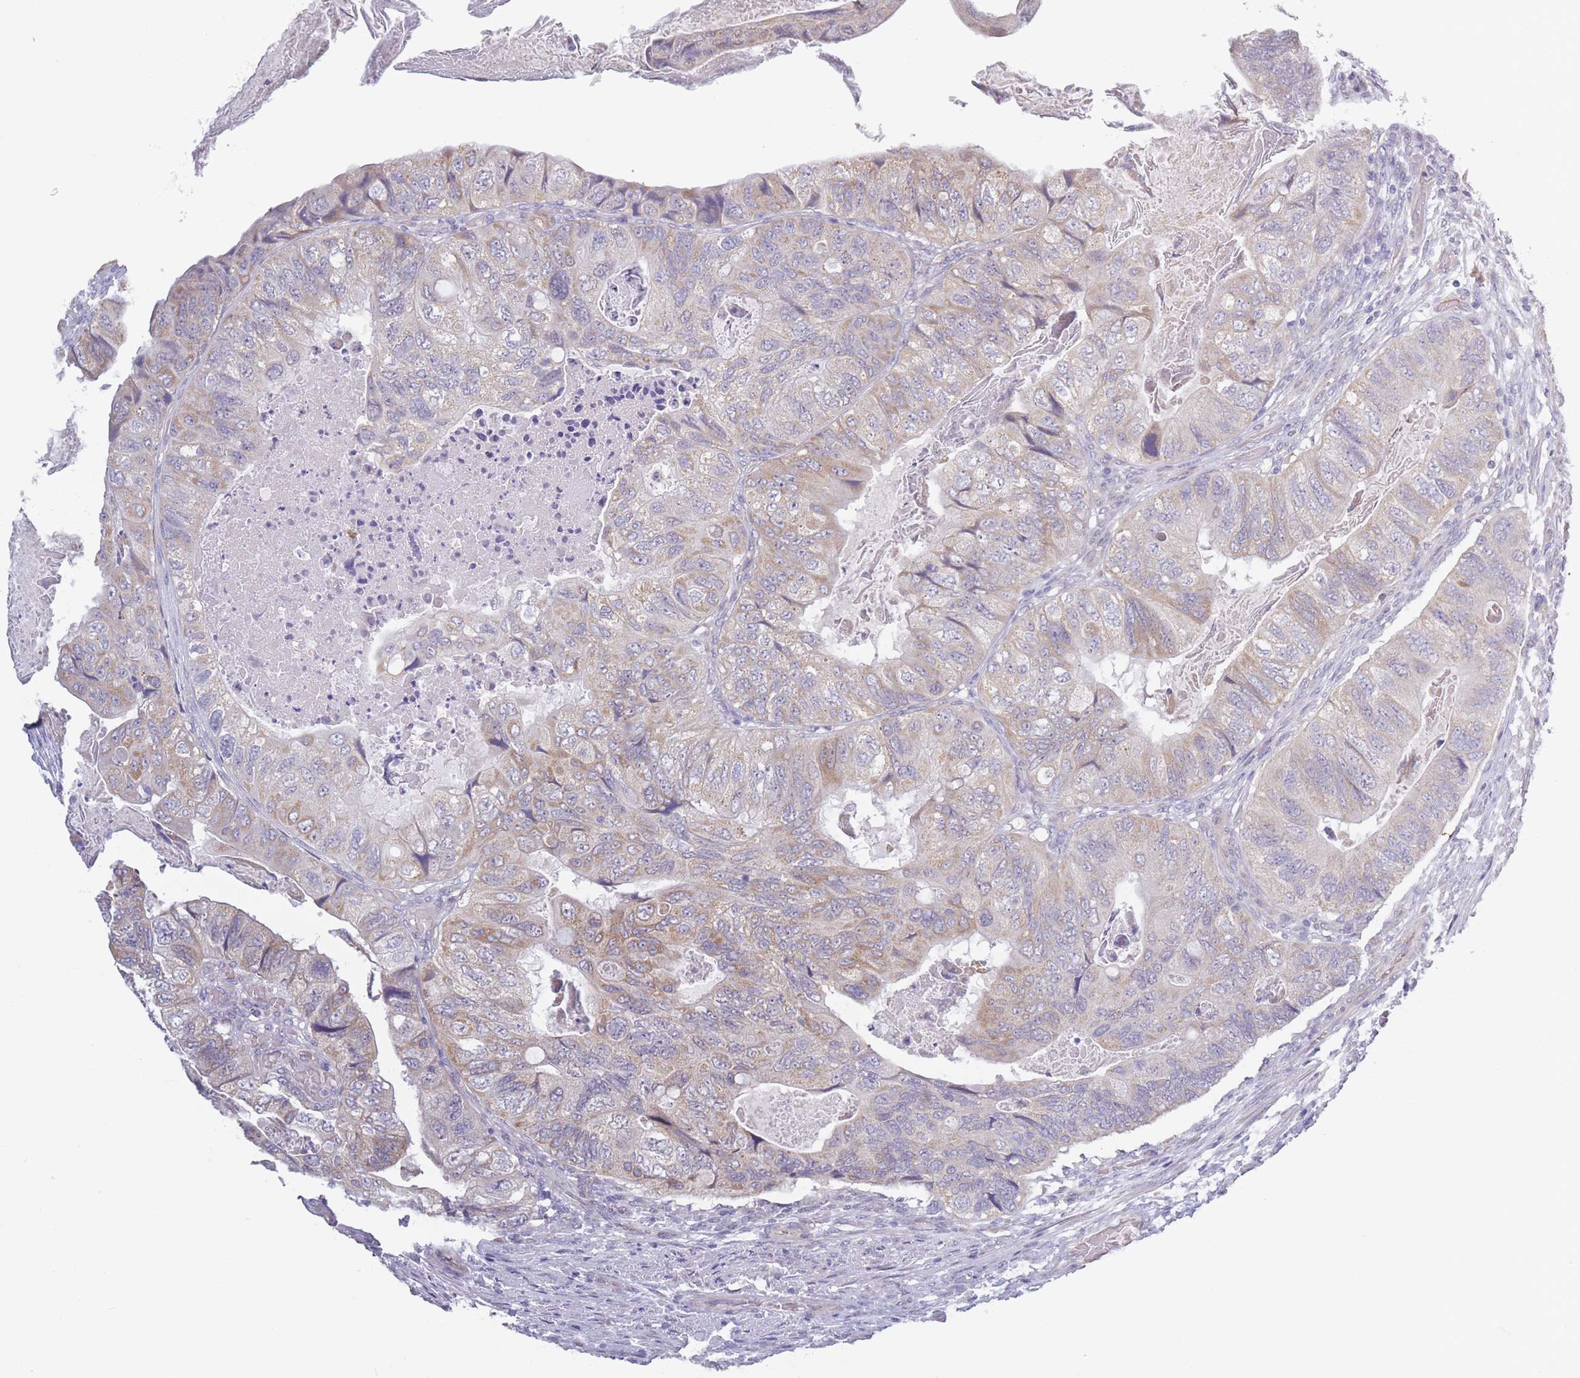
{"staining": {"intensity": "weak", "quantity": "25%-75%", "location": "cytoplasmic/membranous"}, "tissue": "colorectal cancer", "cell_type": "Tumor cells", "image_type": "cancer", "snomed": [{"axis": "morphology", "description": "Adenocarcinoma, NOS"}, {"axis": "topography", "description": "Rectum"}], "caption": "Immunohistochemistry of human colorectal cancer demonstrates low levels of weak cytoplasmic/membranous positivity in about 25%-75% of tumor cells.", "gene": "FAM227B", "patient": {"sex": "male", "age": 63}}